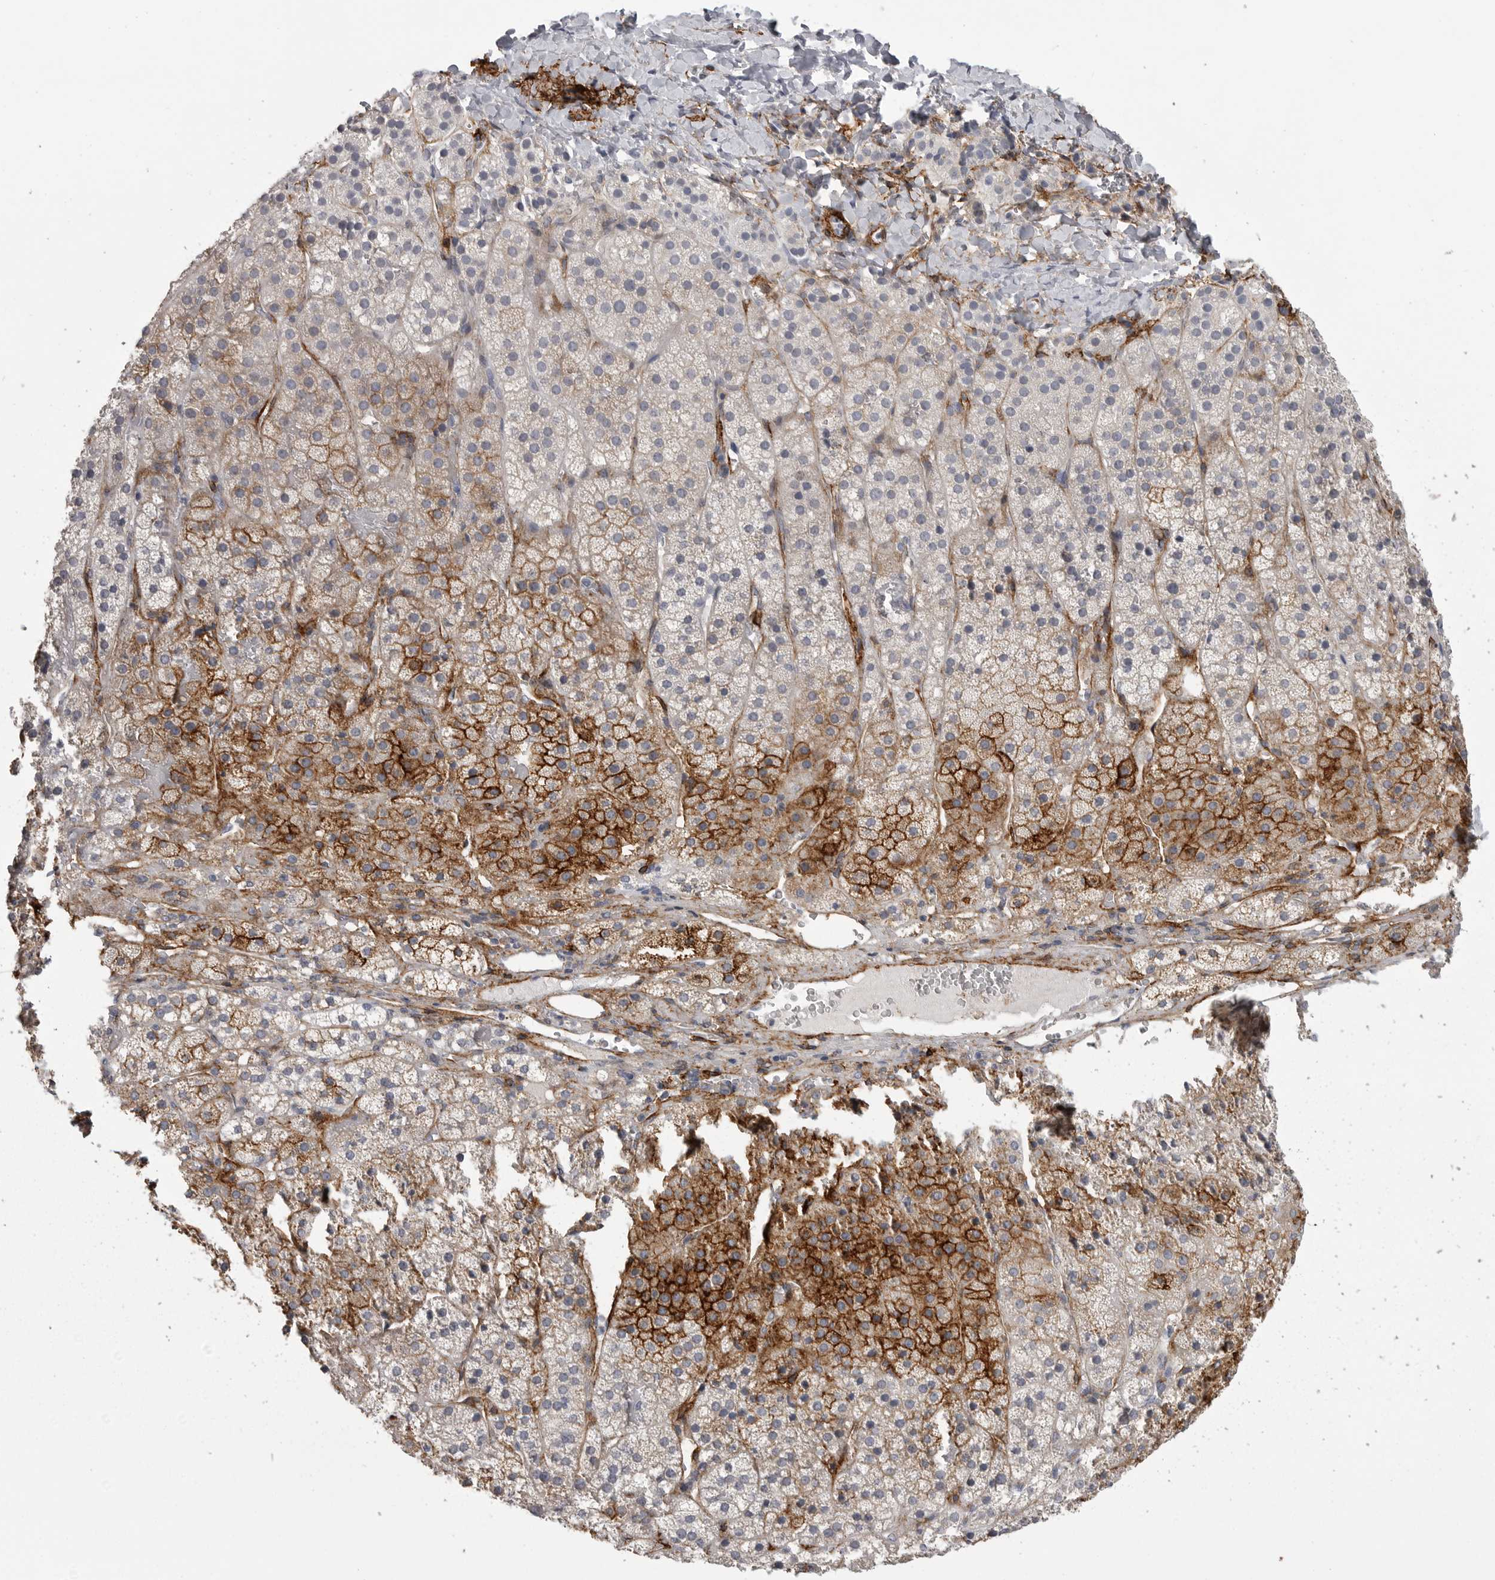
{"staining": {"intensity": "strong", "quantity": "<25%", "location": "cytoplasmic/membranous"}, "tissue": "adrenal gland", "cell_type": "Glandular cells", "image_type": "normal", "snomed": [{"axis": "morphology", "description": "Normal tissue, NOS"}, {"axis": "topography", "description": "Adrenal gland"}], "caption": "IHC micrograph of normal human adrenal gland stained for a protein (brown), which demonstrates medium levels of strong cytoplasmic/membranous expression in approximately <25% of glandular cells.", "gene": "AOC3", "patient": {"sex": "female", "age": 44}}